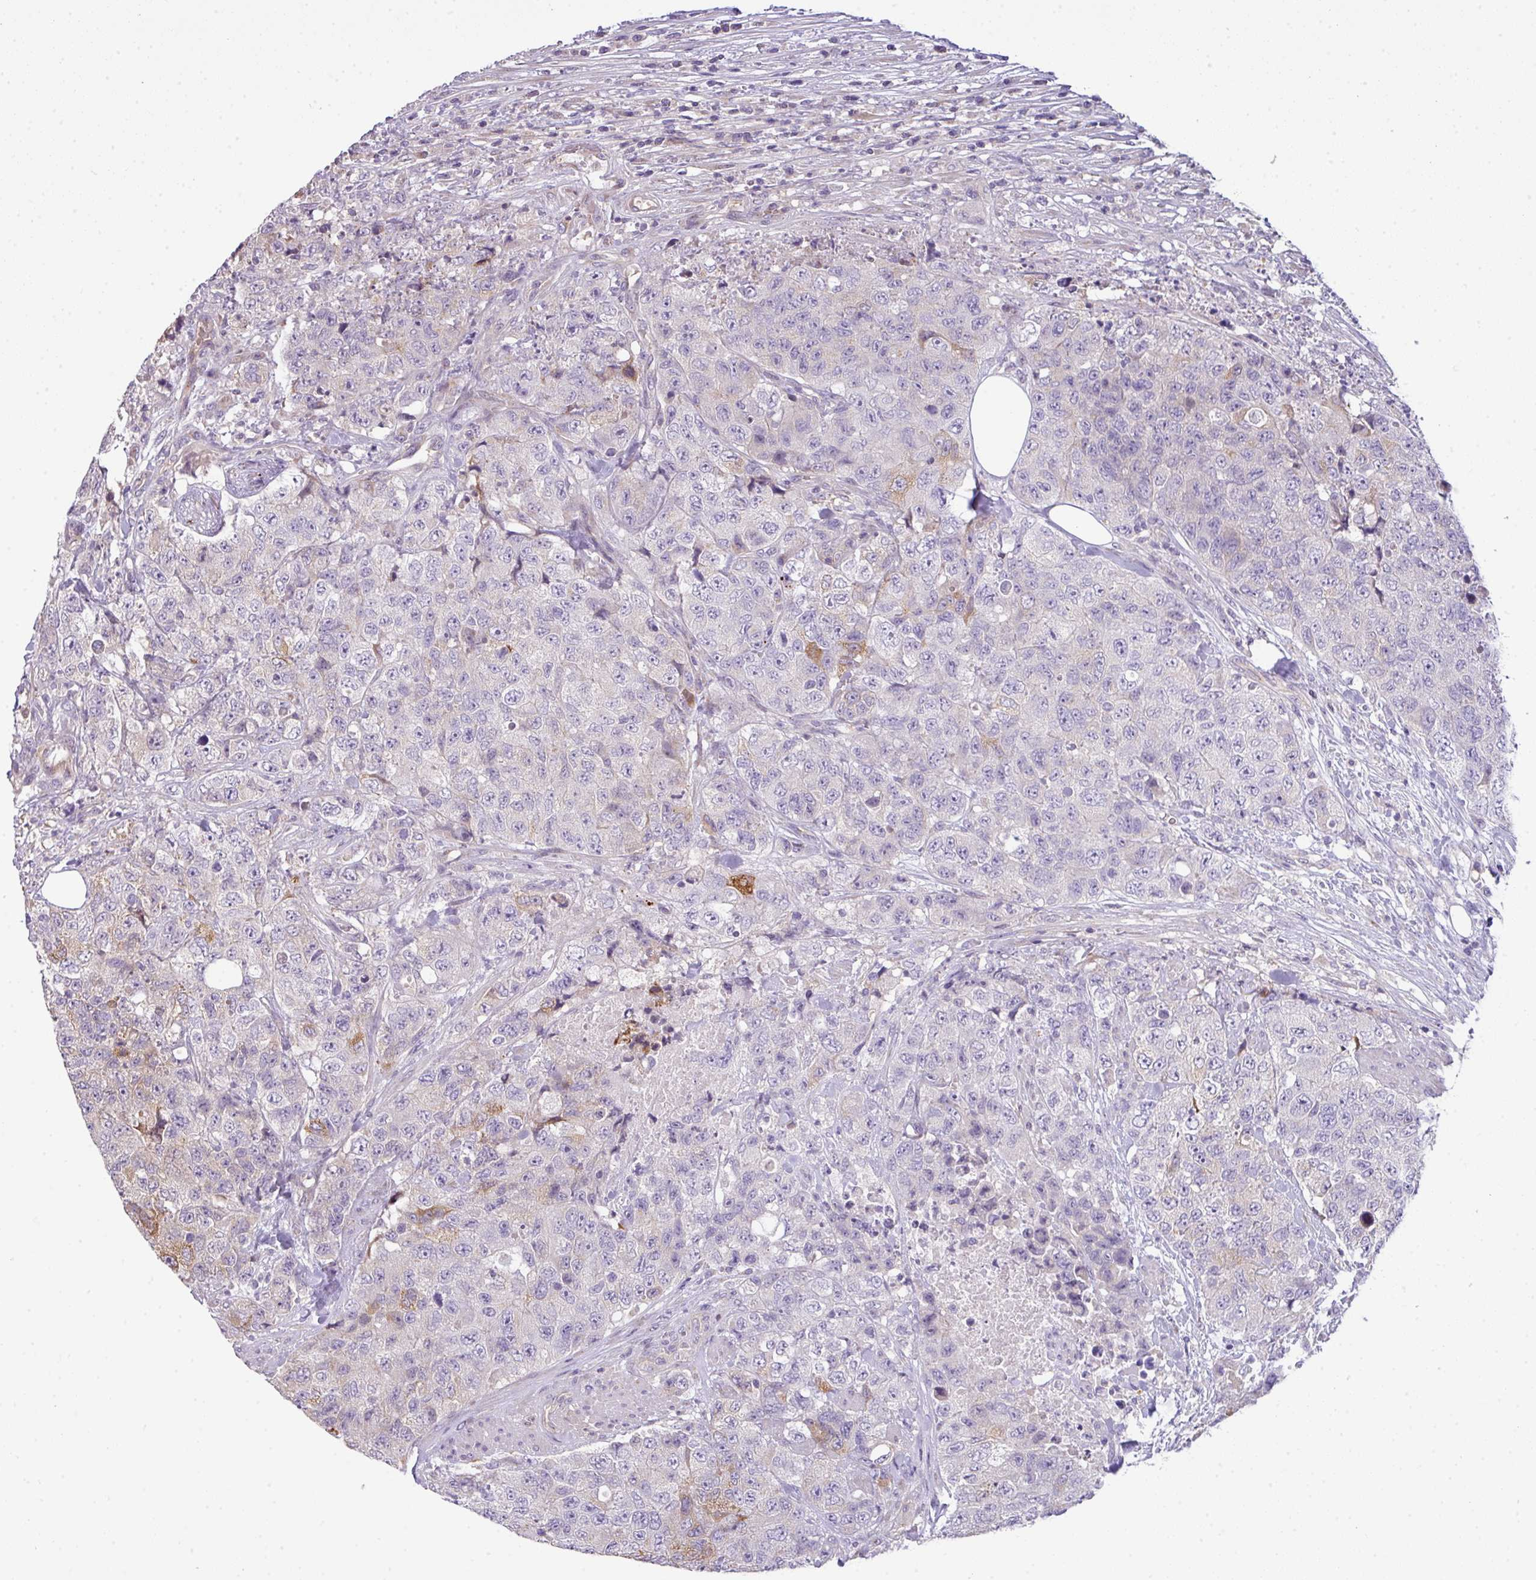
{"staining": {"intensity": "weak", "quantity": "<25%", "location": "cytoplasmic/membranous"}, "tissue": "urothelial cancer", "cell_type": "Tumor cells", "image_type": "cancer", "snomed": [{"axis": "morphology", "description": "Urothelial carcinoma, High grade"}, {"axis": "topography", "description": "Urinary bladder"}], "caption": "IHC of human urothelial cancer shows no staining in tumor cells. (DAB immunohistochemistry (IHC) with hematoxylin counter stain).", "gene": "PIK3R5", "patient": {"sex": "female", "age": 78}}